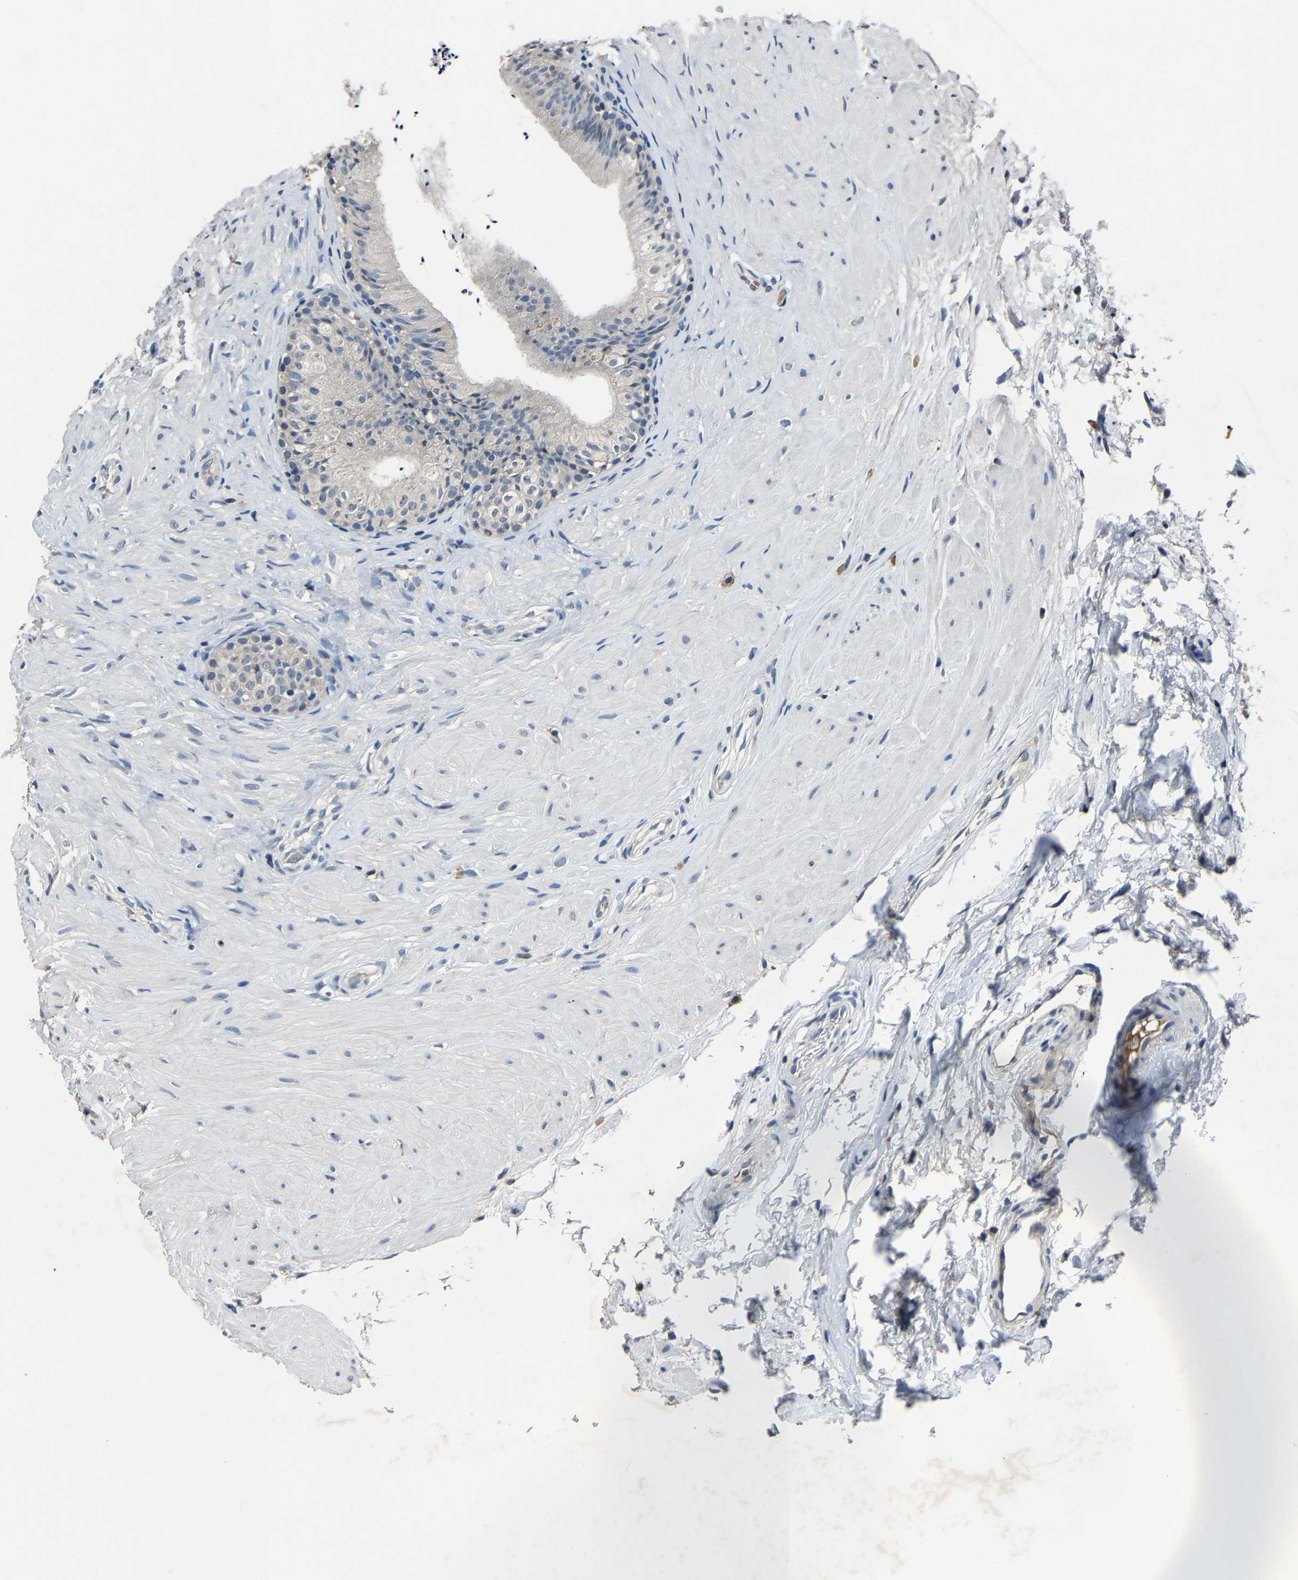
{"staining": {"intensity": "negative", "quantity": "none", "location": "none"}, "tissue": "epididymis", "cell_type": "Glandular cells", "image_type": "normal", "snomed": [{"axis": "morphology", "description": "Normal tissue, NOS"}, {"axis": "topography", "description": "Epididymis"}], "caption": "This photomicrograph is of unremarkable epididymis stained with immunohistochemistry (IHC) to label a protein in brown with the nuclei are counter-stained blue. There is no staining in glandular cells.", "gene": "PCNX2", "patient": {"sex": "male", "age": 56}}